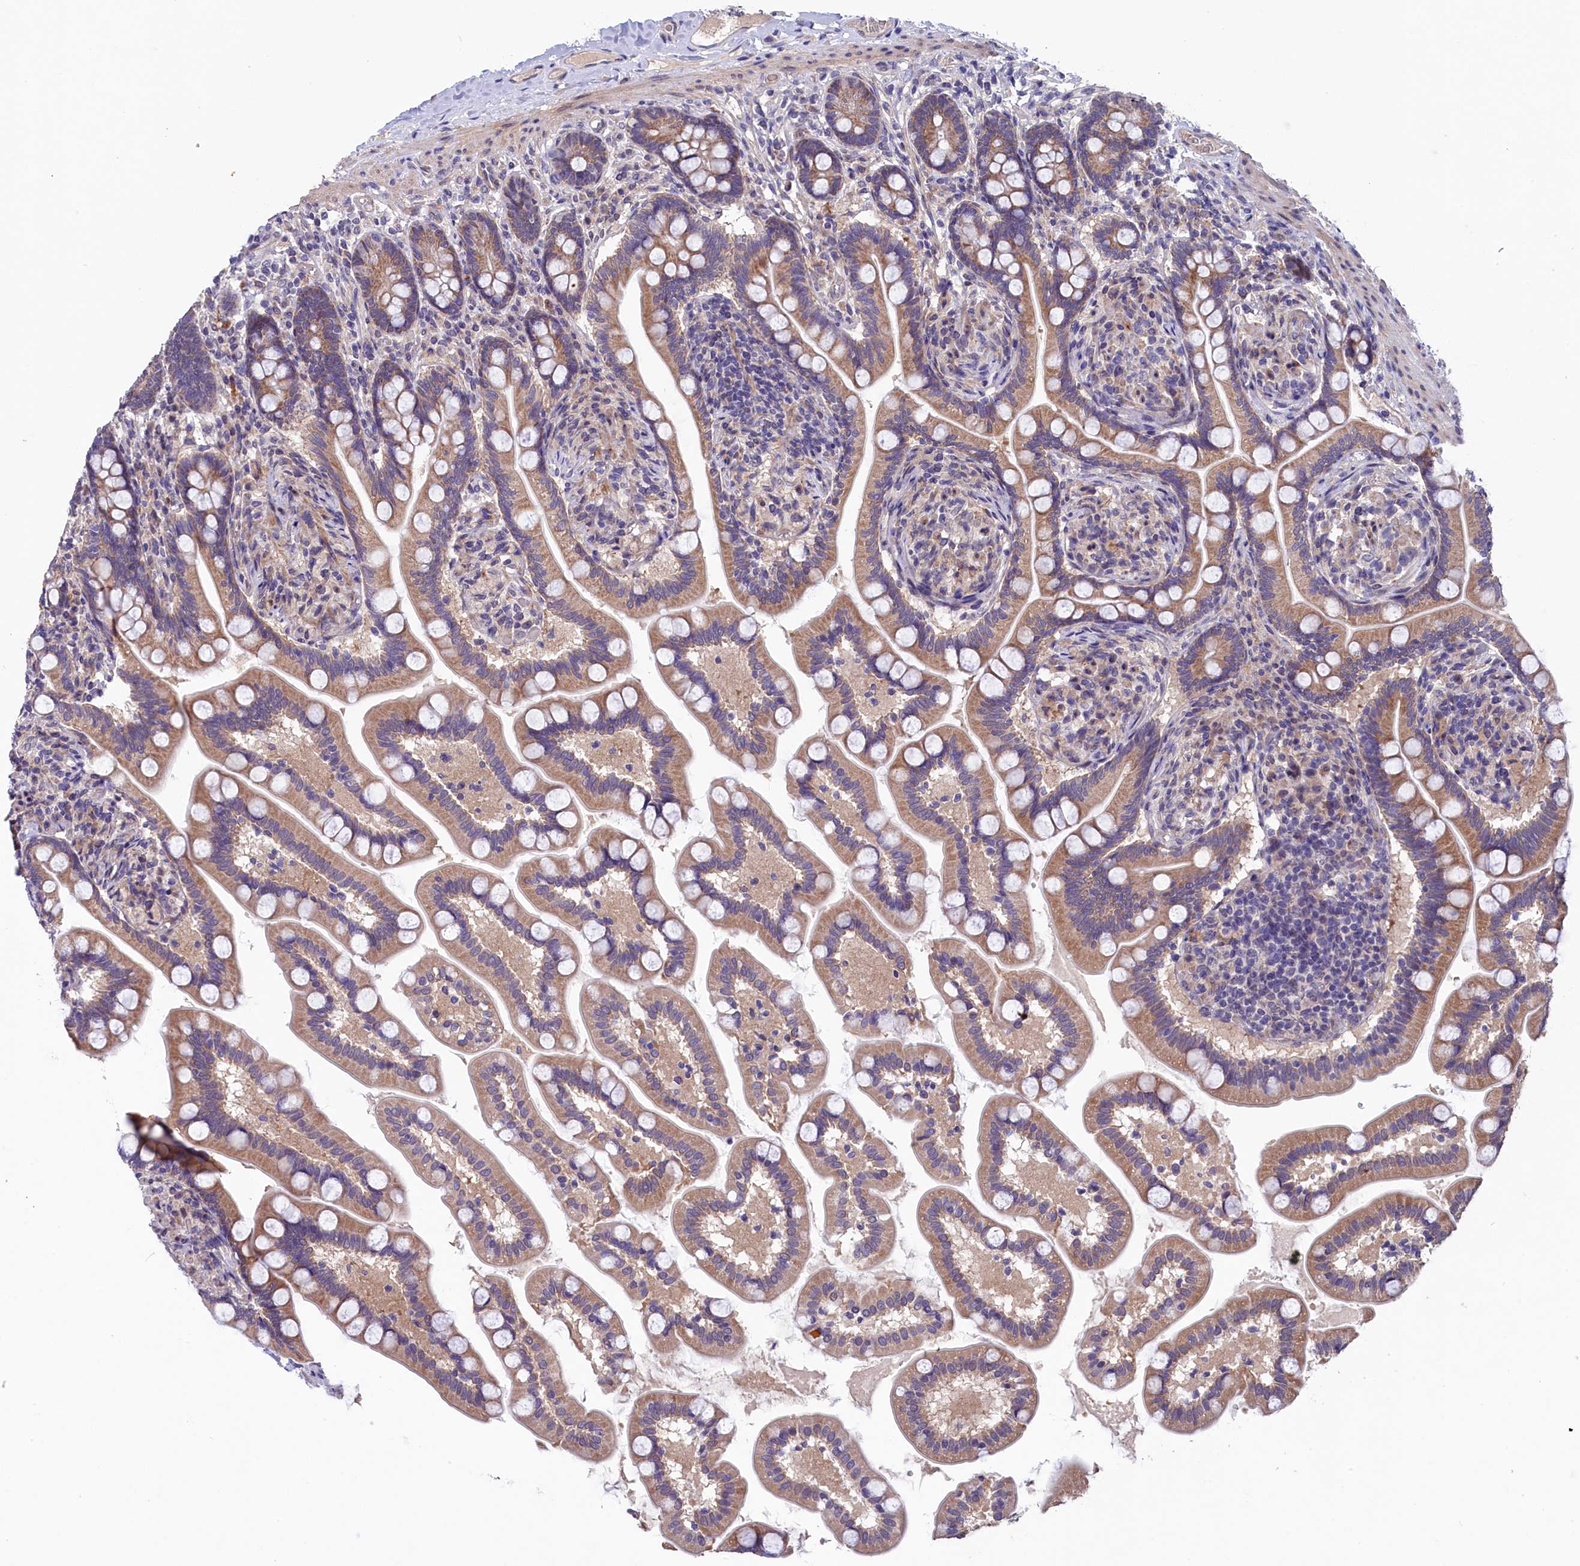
{"staining": {"intensity": "moderate", "quantity": ">75%", "location": "cytoplasmic/membranous"}, "tissue": "small intestine", "cell_type": "Glandular cells", "image_type": "normal", "snomed": [{"axis": "morphology", "description": "Normal tissue, NOS"}, {"axis": "topography", "description": "Small intestine"}], "caption": "Protein staining demonstrates moderate cytoplasmic/membranous staining in about >75% of glandular cells in normal small intestine.", "gene": "SLC39A6", "patient": {"sex": "female", "age": 64}}